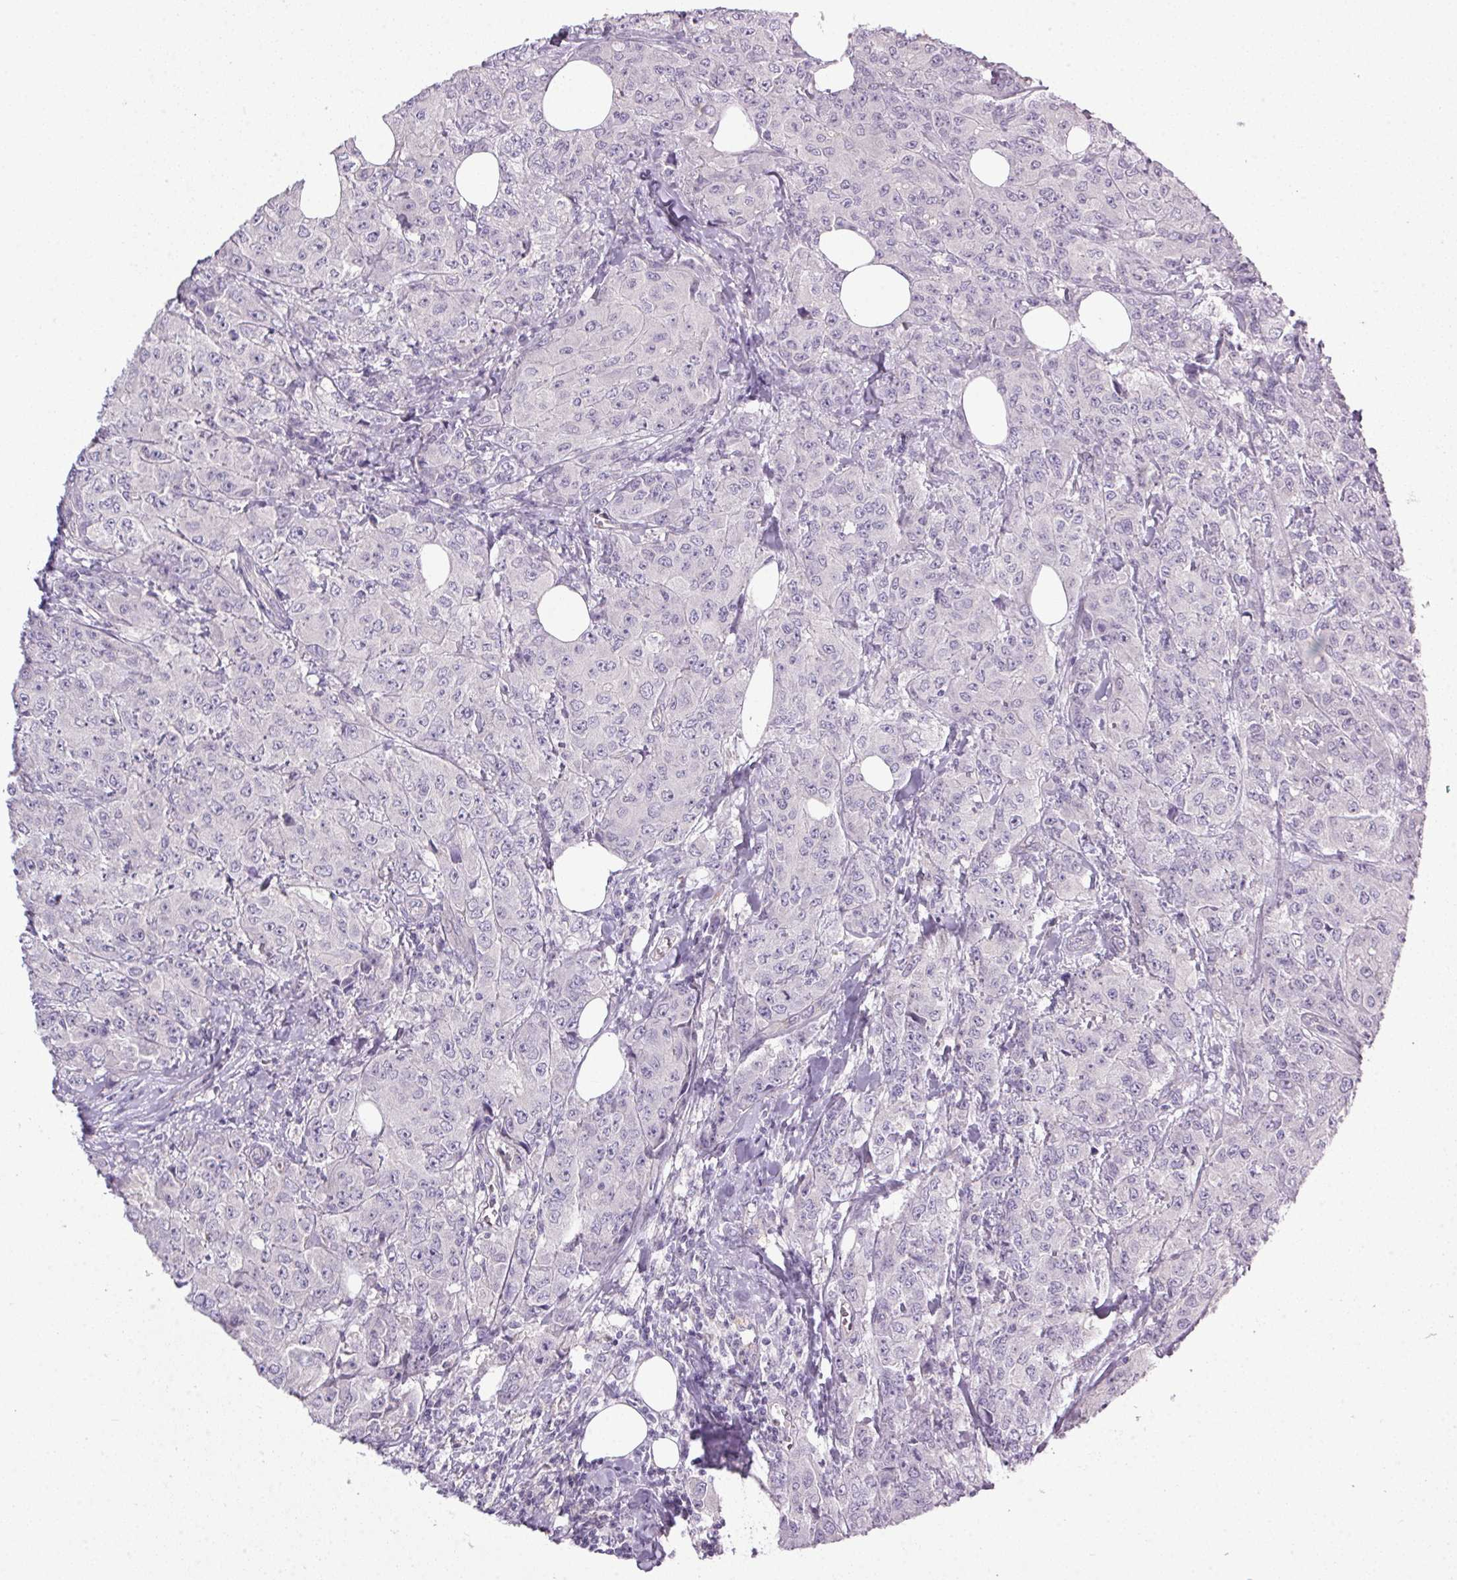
{"staining": {"intensity": "negative", "quantity": "none", "location": "none"}, "tissue": "breast cancer", "cell_type": "Tumor cells", "image_type": "cancer", "snomed": [{"axis": "morphology", "description": "Normal tissue, NOS"}, {"axis": "morphology", "description": "Duct carcinoma"}, {"axis": "topography", "description": "Breast"}], "caption": "Micrograph shows no protein expression in tumor cells of invasive ductal carcinoma (breast) tissue.", "gene": "APOC4", "patient": {"sex": "female", "age": 43}}